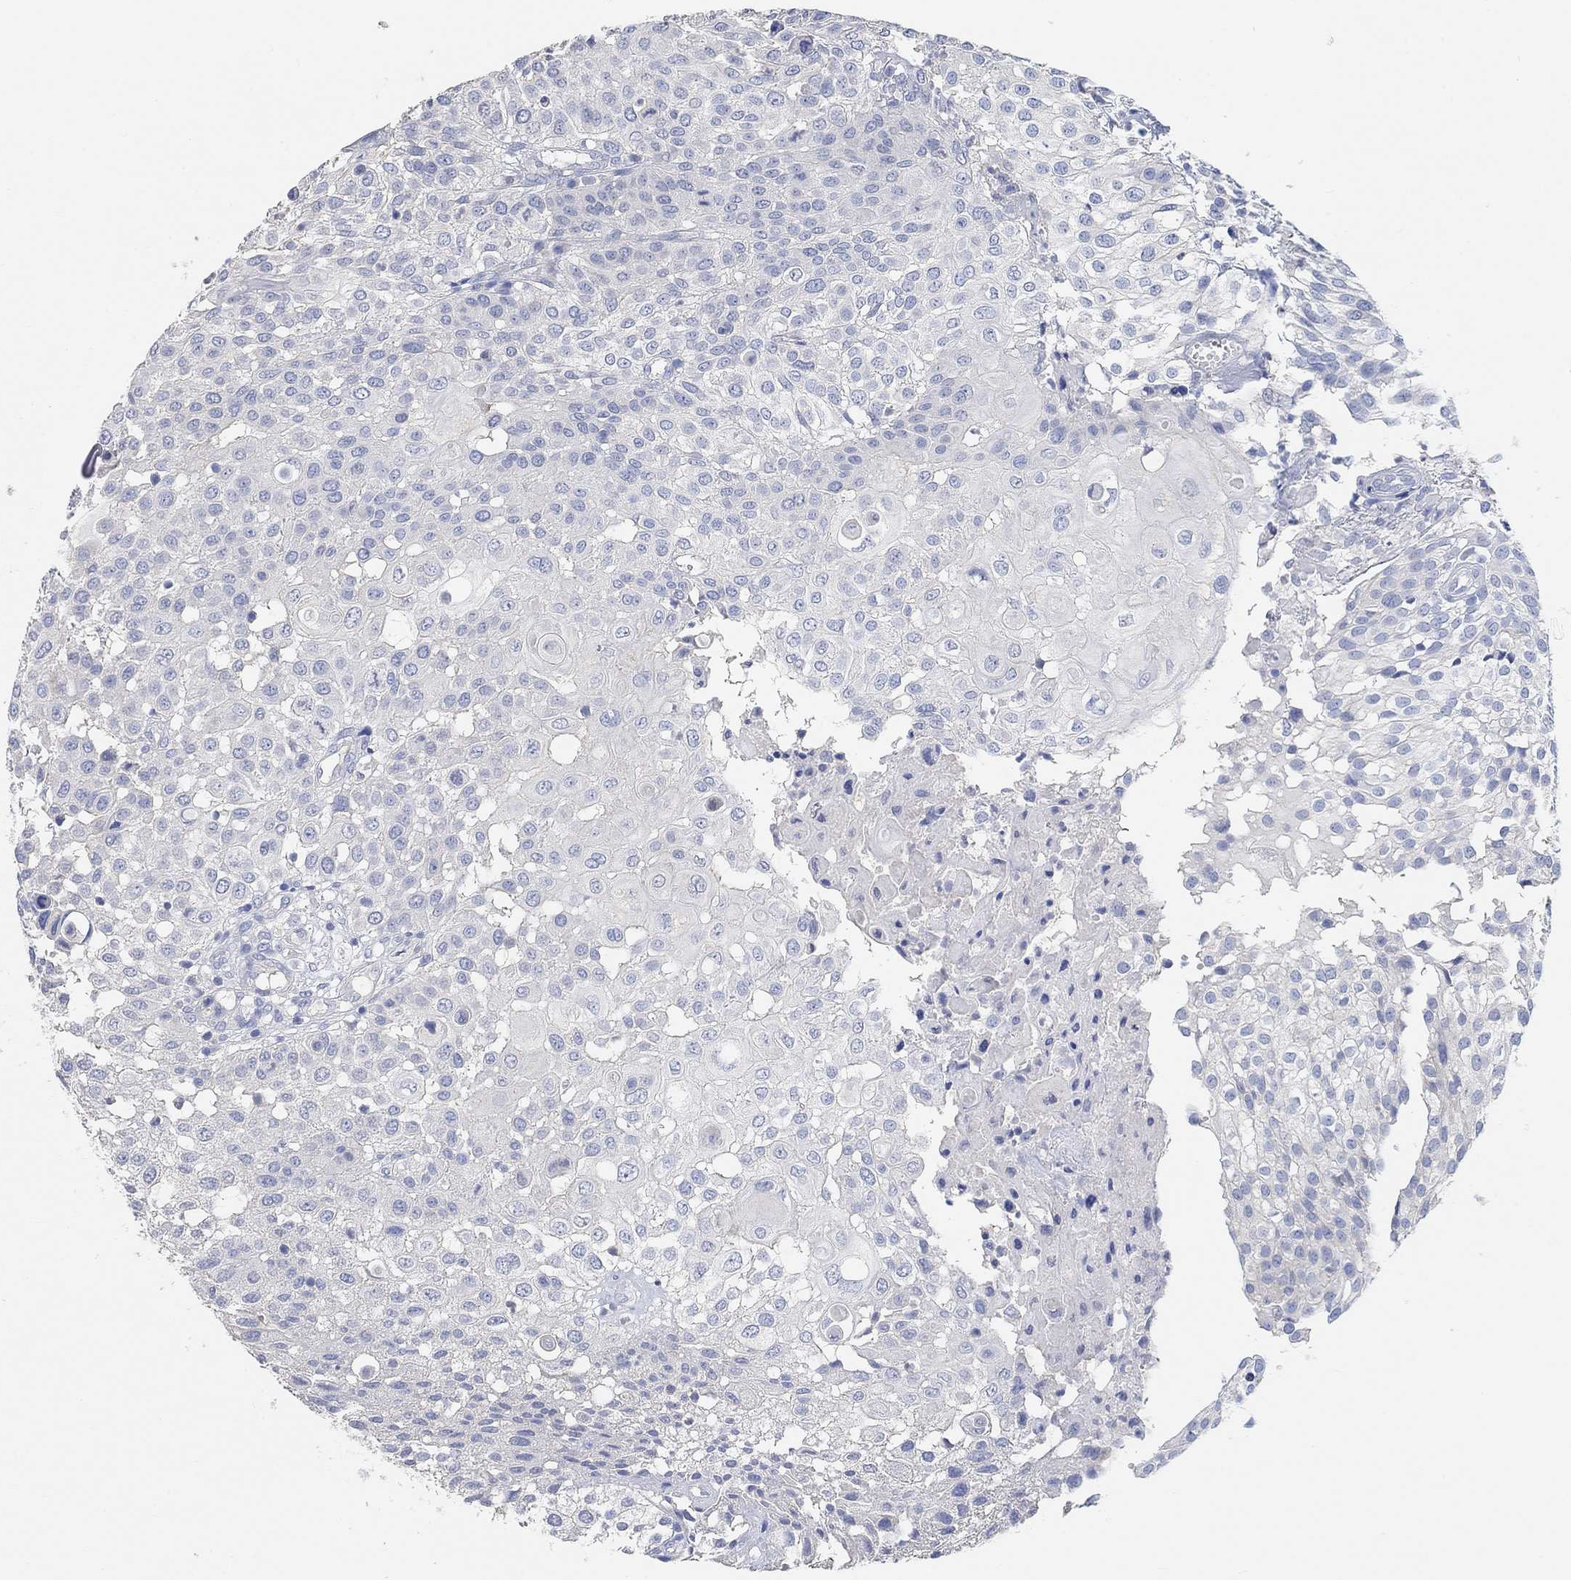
{"staining": {"intensity": "negative", "quantity": "none", "location": "none"}, "tissue": "urothelial cancer", "cell_type": "Tumor cells", "image_type": "cancer", "snomed": [{"axis": "morphology", "description": "Urothelial carcinoma, High grade"}, {"axis": "topography", "description": "Urinary bladder"}], "caption": "Histopathology image shows no protein staining in tumor cells of high-grade urothelial carcinoma tissue.", "gene": "NLRP14", "patient": {"sex": "female", "age": 79}}